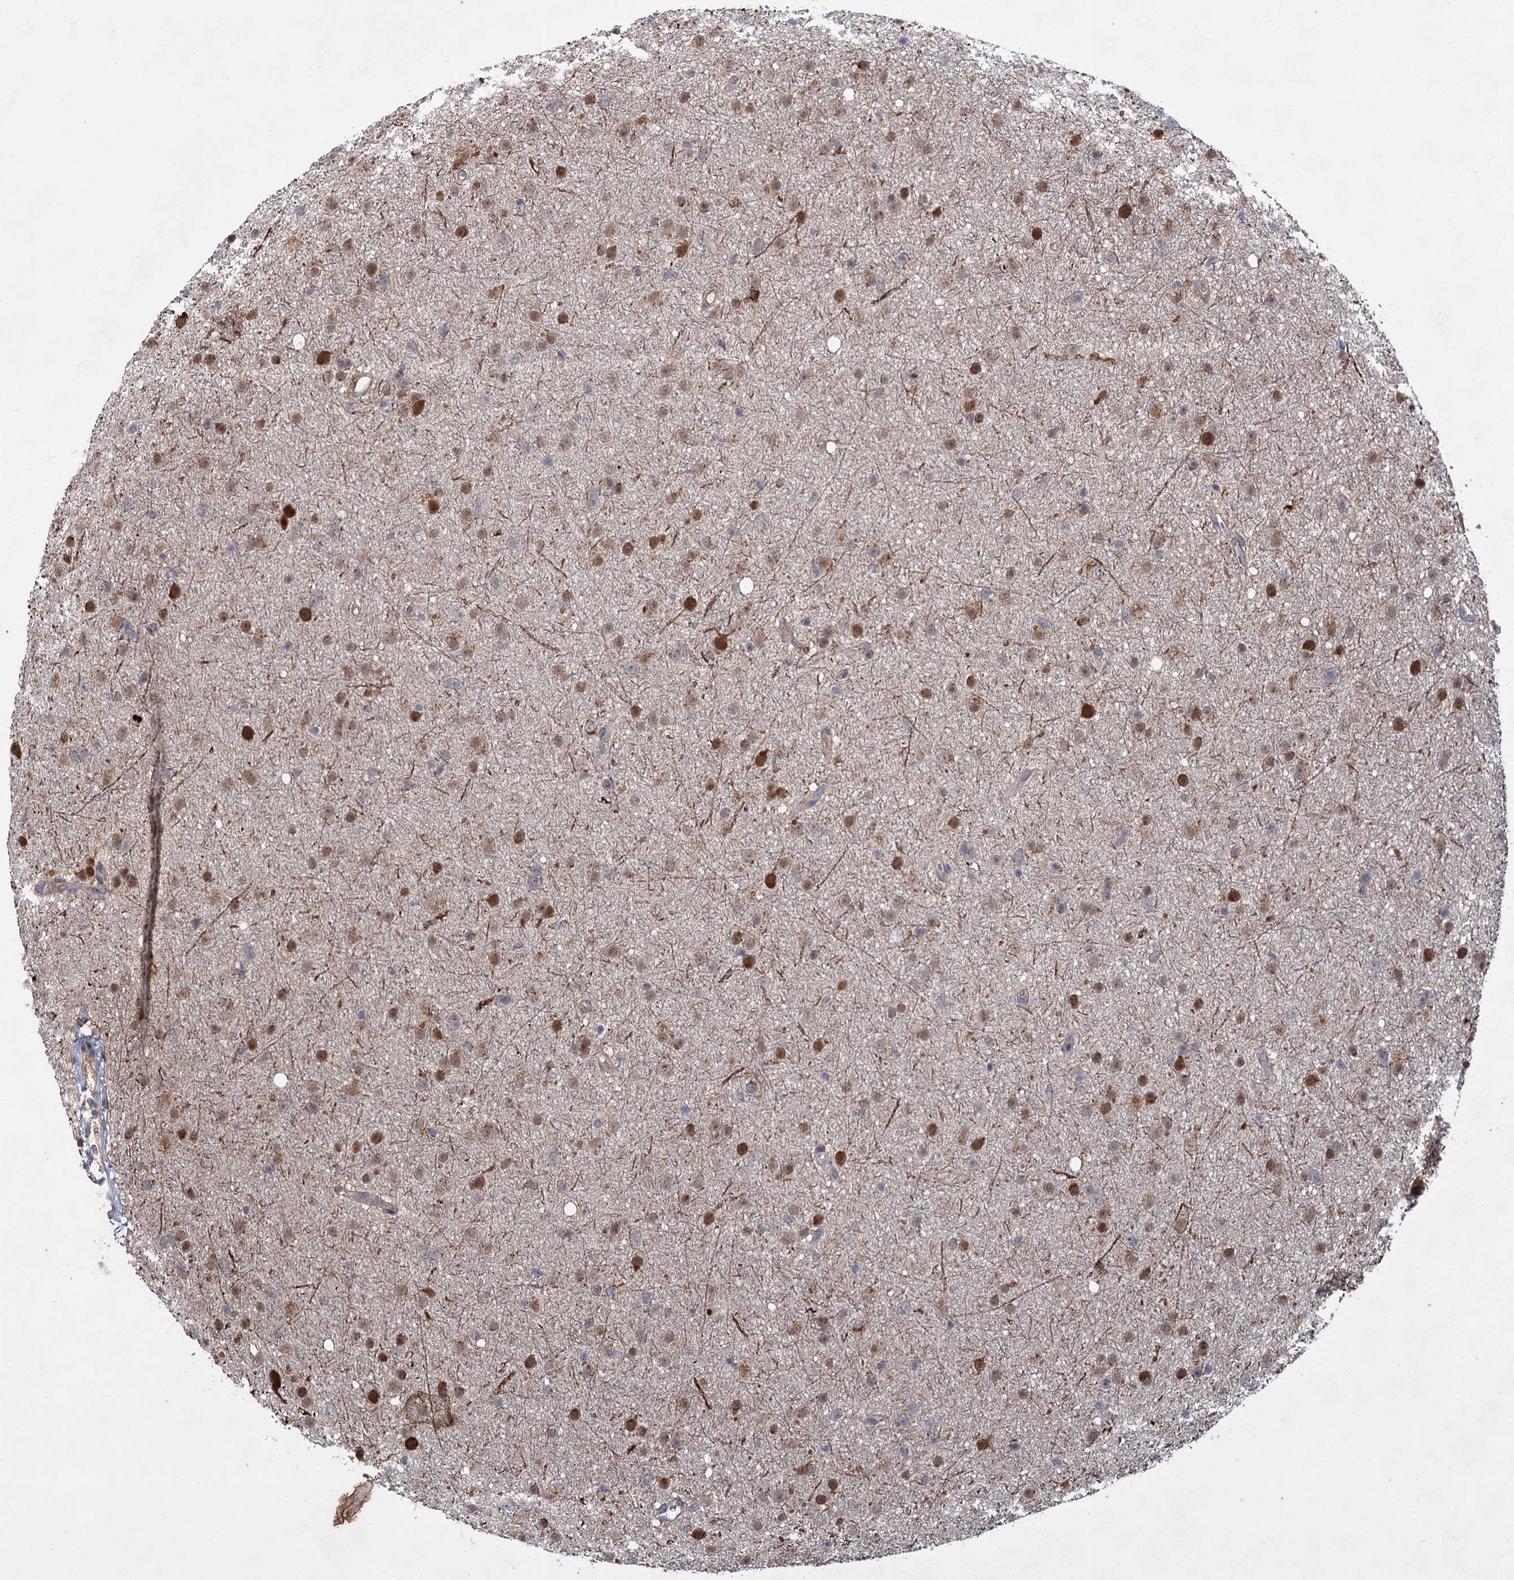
{"staining": {"intensity": "moderate", "quantity": "25%-75%", "location": "cytoplasmic/membranous,nuclear"}, "tissue": "glioma", "cell_type": "Tumor cells", "image_type": "cancer", "snomed": [{"axis": "morphology", "description": "Glioma, malignant, Low grade"}, {"axis": "topography", "description": "Cerebral cortex"}], "caption": "Protein expression analysis of malignant glioma (low-grade) reveals moderate cytoplasmic/membranous and nuclear positivity in about 25%-75% of tumor cells.", "gene": "PTPN3", "patient": {"sex": "female", "age": 39}}